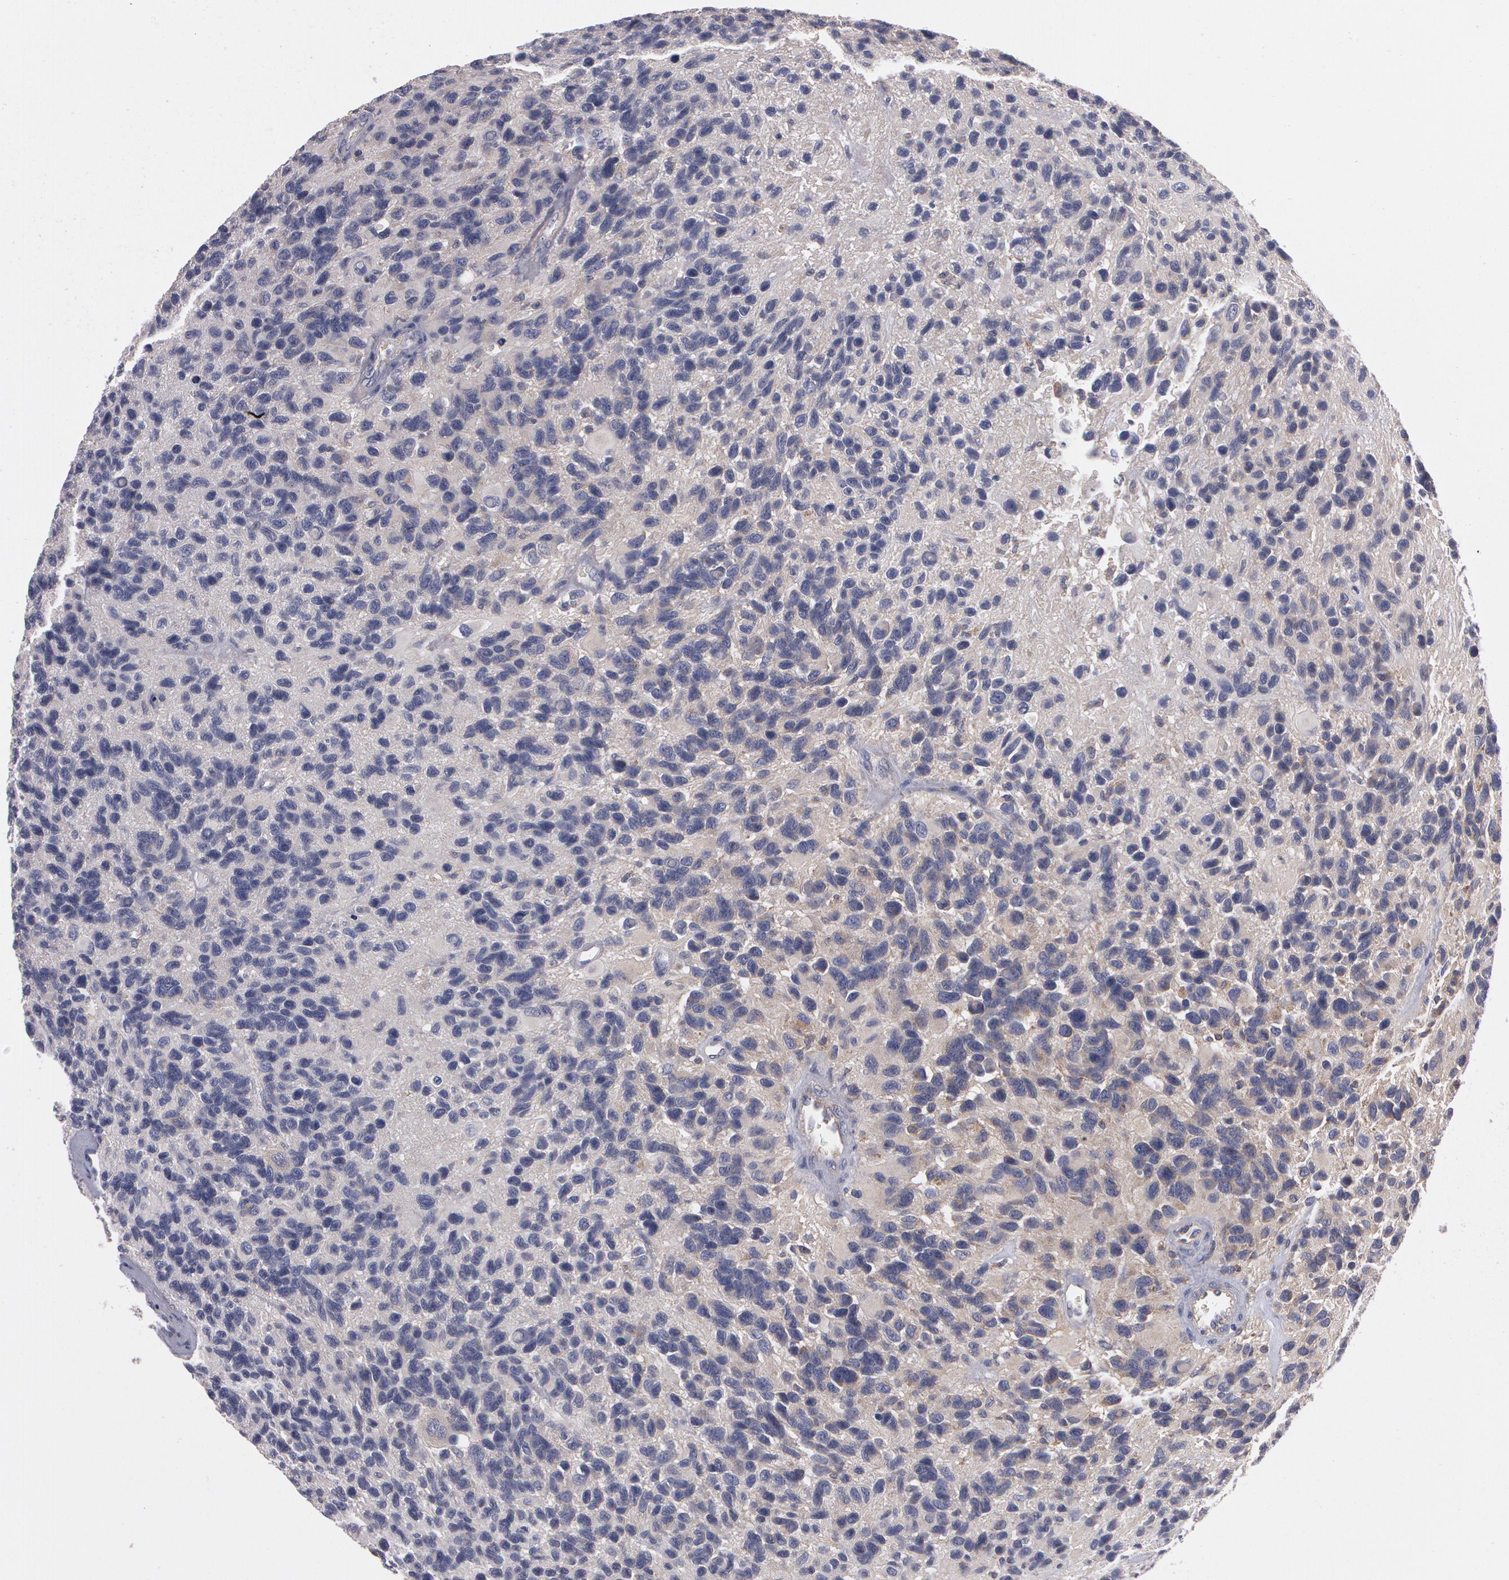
{"staining": {"intensity": "negative", "quantity": "none", "location": "none"}, "tissue": "glioma", "cell_type": "Tumor cells", "image_type": "cancer", "snomed": [{"axis": "morphology", "description": "Glioma, malignant, High grade"}, {"axis": "topography", "description": "Brain"}], "caption": "Immunohistochemical staining of human glioma exhibits no significant staining in tumor cells. (Stains: DAB immunohistochemistry (IHC) with hematoxylin counter stain, Microscopy: brightfield microscopy at high magnification).", "gene": "NEK9", "patient": {"sex": "male", "age": 77}}